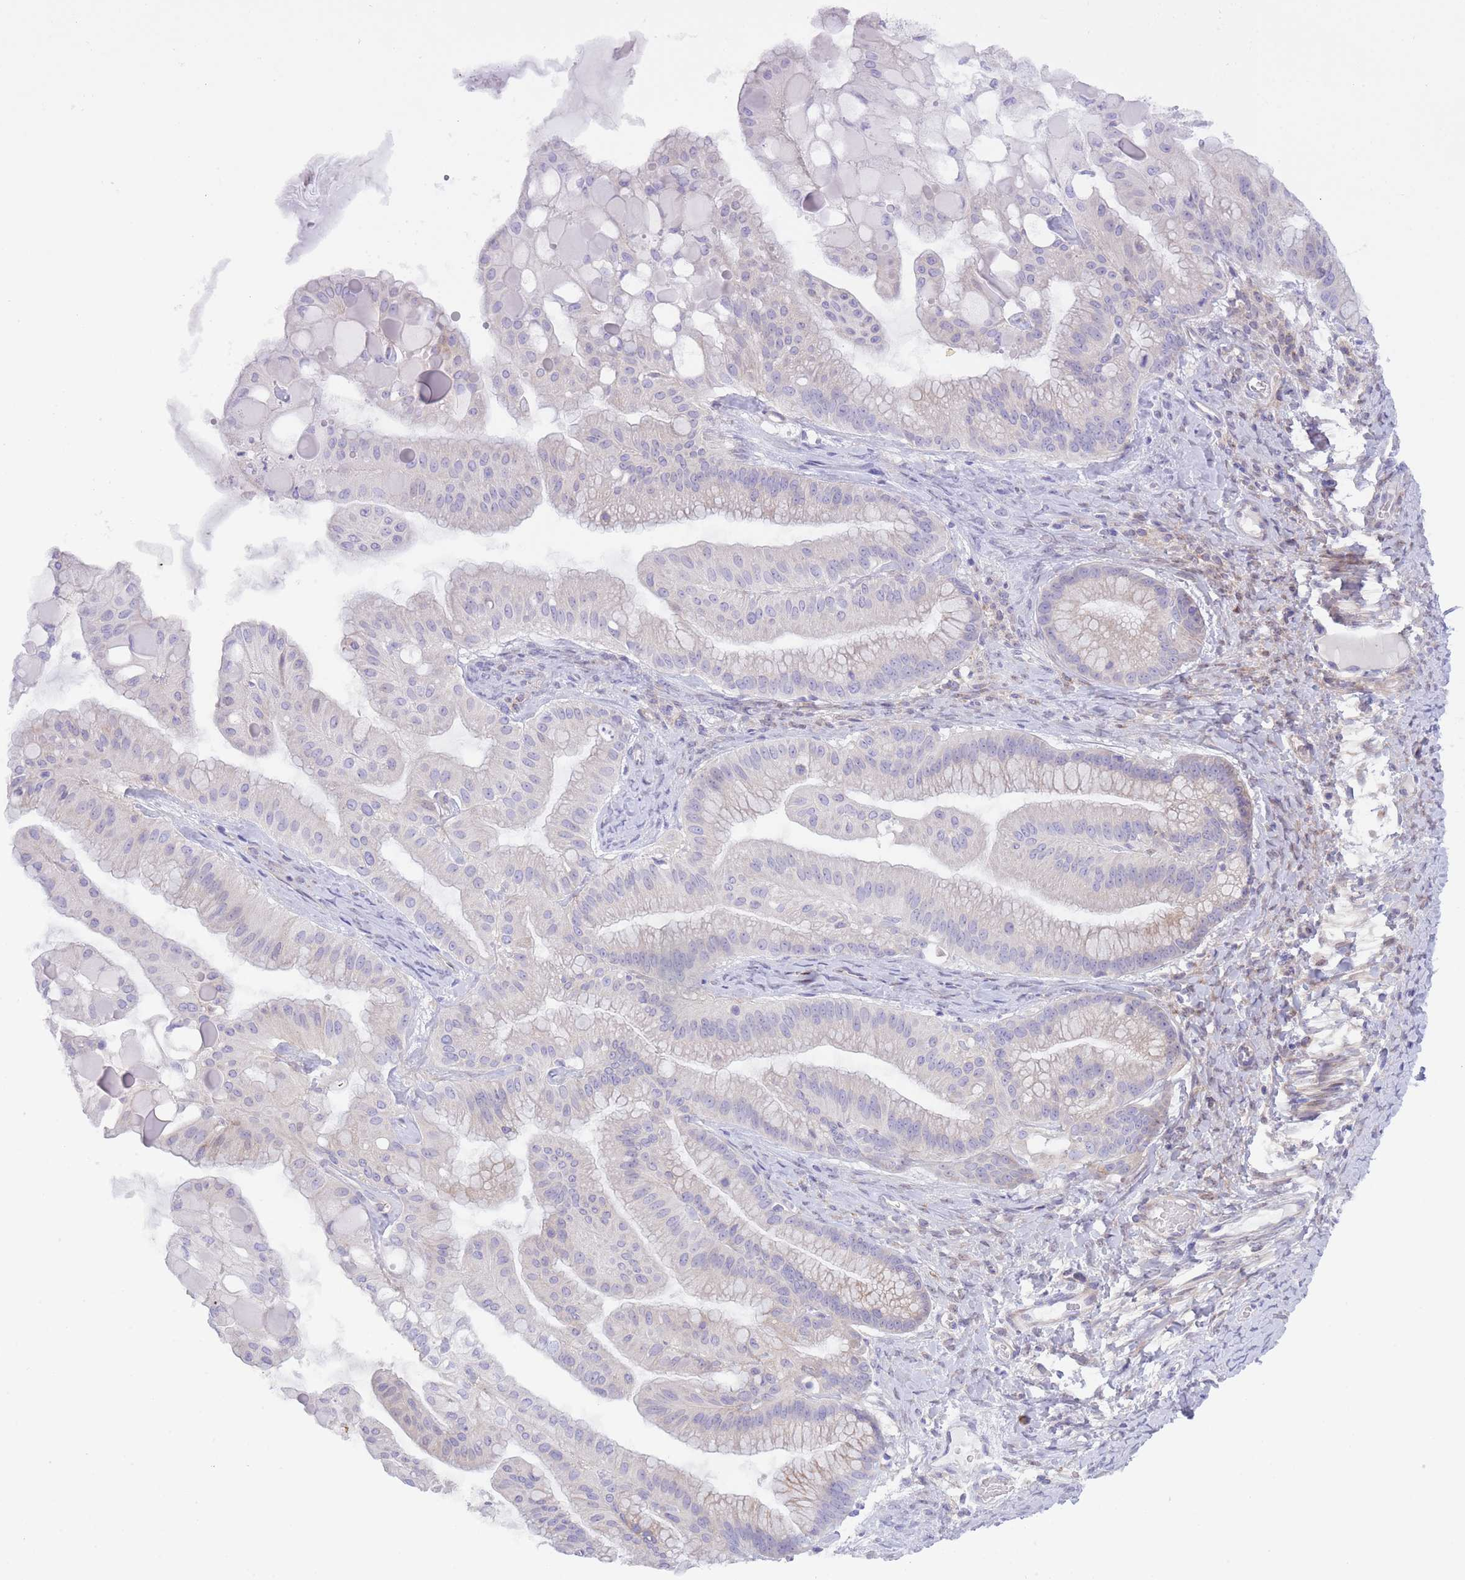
{"staining": {"intensity": "moderate", "quantity": "<25%", "location": "cytoplasmic/membranous"}, "tissue": "ovarian cancer", "cell_type": "Tumor cells", "image_type": "cancer", "snomed": [{"axis": "morphology", "description": "Cystadenocarcinoma, mucinous, NOS"}, {"axis": "topography", "description": "Ovary"}], "caption": "High-magnification brightfield microscopy of ovarian mucinous cystadenocarcinoma stained with DAB (brown) and counterstained with hematoxylin (blue). tumor cells exhibit moderate cytoplasmic/membranous expression is seen in about<25% of cells.", "gene": "QTRT1", "patient": {"sex": "female", "age": 61}}